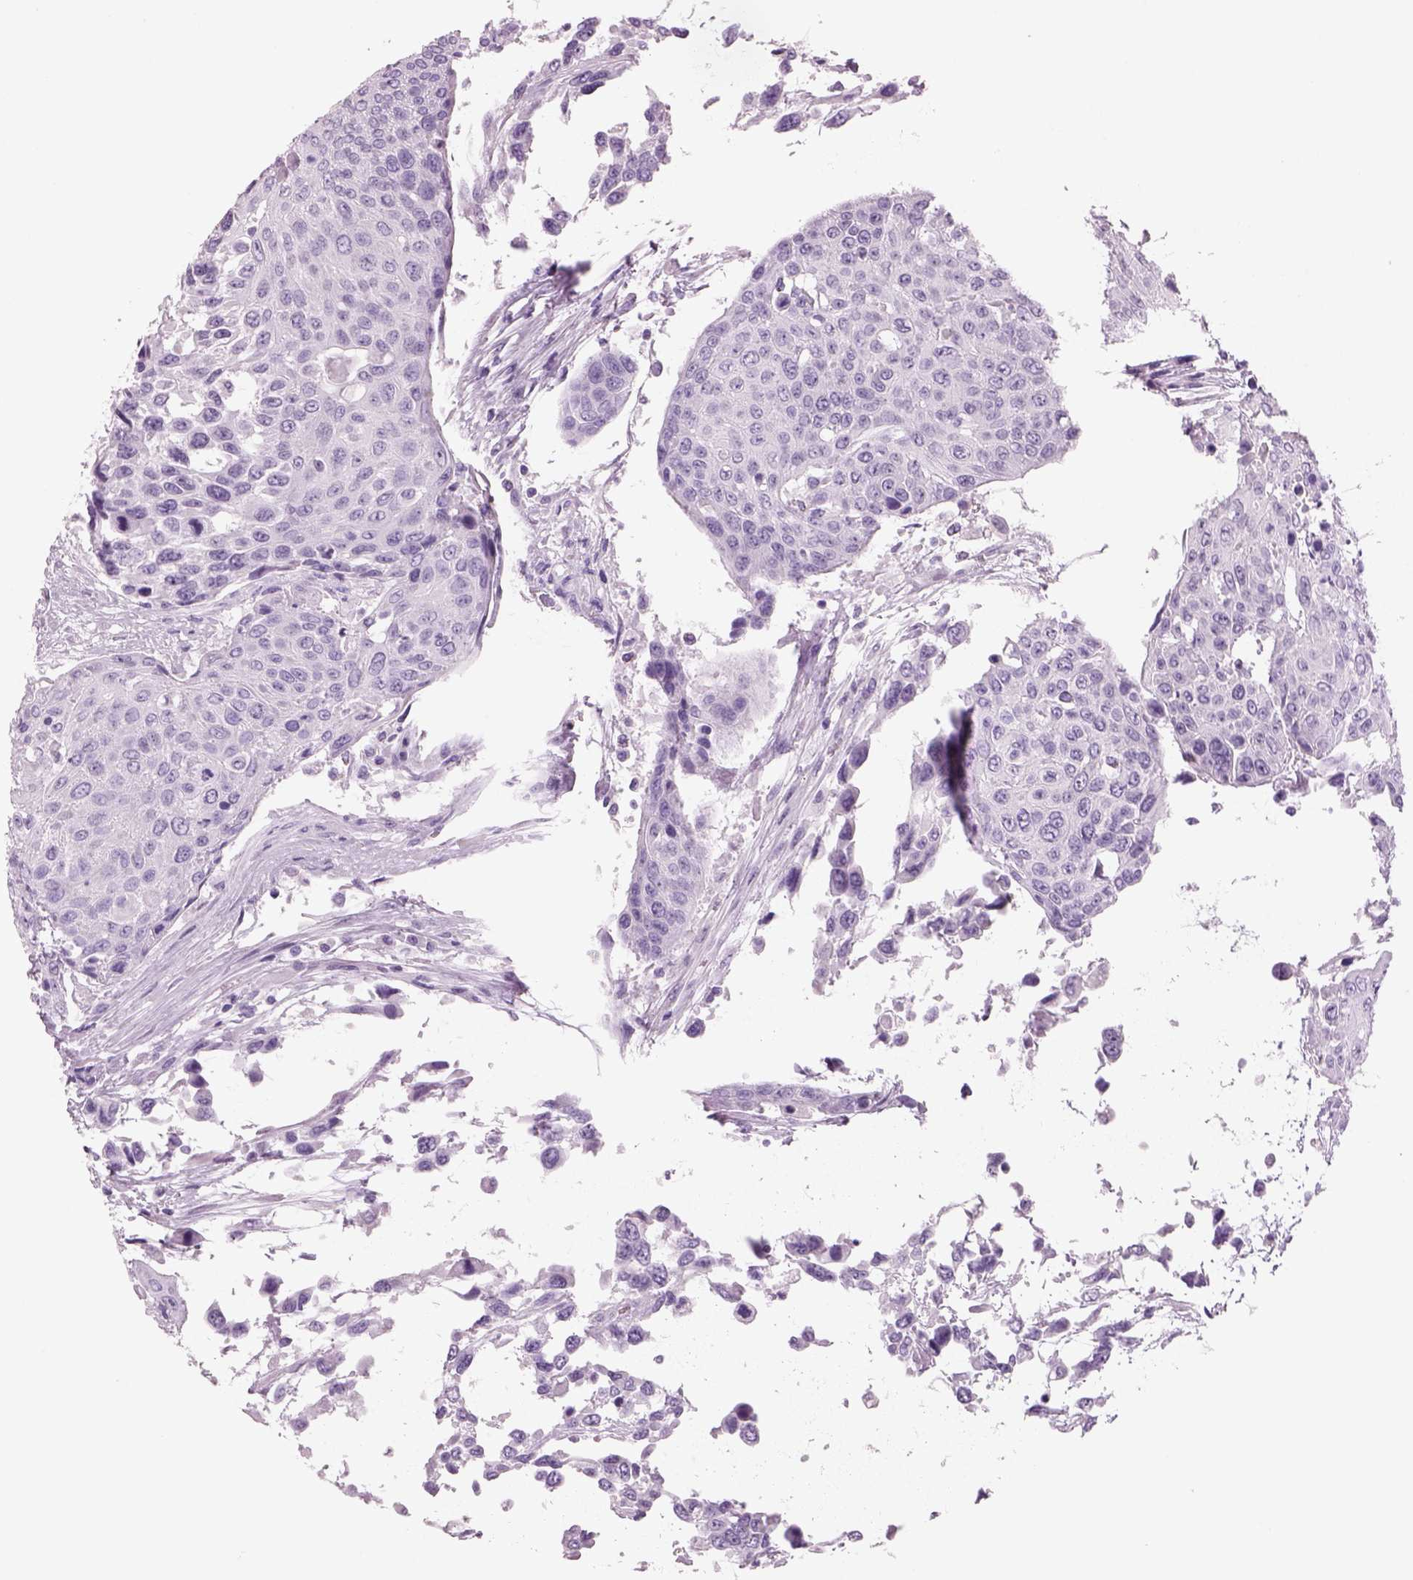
{"staining": {"intensity": "negative", "quantity": "none", "location": "none"}, "tissue": "urothelial cancer", "cell_type": "Tumor cells", "image_type": "cancer", "snomed": [{"axis": "morphology", "description": "Urothelial carcinoma, High grade"}, {"axis": "topography", "description": "Urinary bladder"}], "caption": "Immunohistochemistry image of urothelial cancer stained for a protein (brown), which exhibits no staining in tumor cells.", "gene": "RHO", "patient": {"sex": "female", "age": 70}}